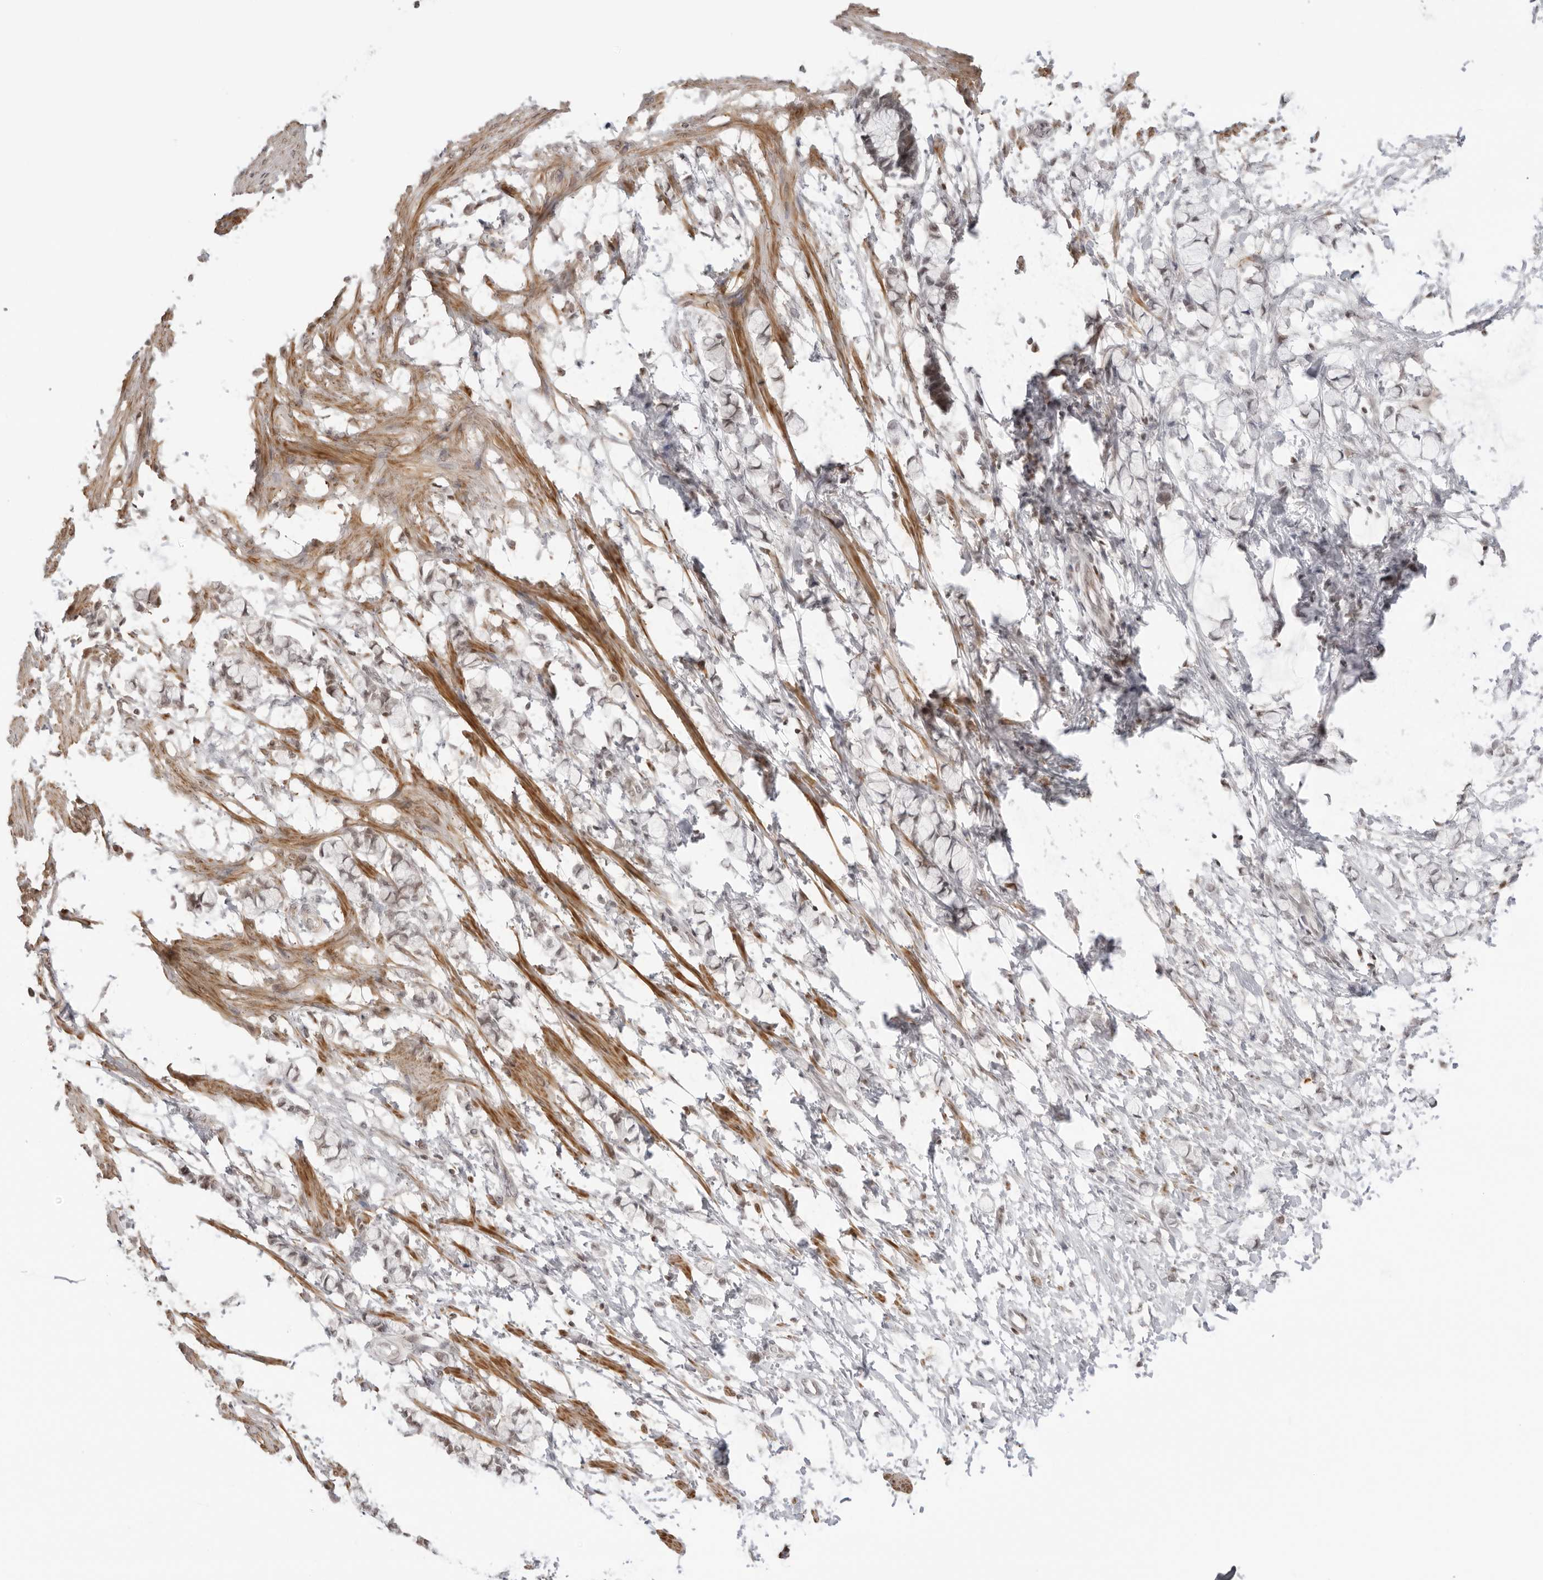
{"staining": {"intensity": "moderate", "quantity": ">75%", "location": "cytoplasmic/membranous"}, "tissue": "smooth muscle", "cell_type": "Smooth muscle cells", "image_type": "normal", "snomed": [{"axis": "morphology", "description": "Normal tissue, NOS"}, {"axis": "morphology", "description": "Adenocarcinoma, NOS"}, {"axis": "topography", "description": "Smooth muscle"}, {"axis": "topography", "description": "Colon"}], "caption": "IHC histopathology image of unremarkable human smooth muscle stained for a protein (brown), which reveals medium levels of moderate cytoplasmic/membranous positivity in about >75% of smooth muscle cells.", "gene": "RNF146", "patient": {"sex": "male", "age": 14}}